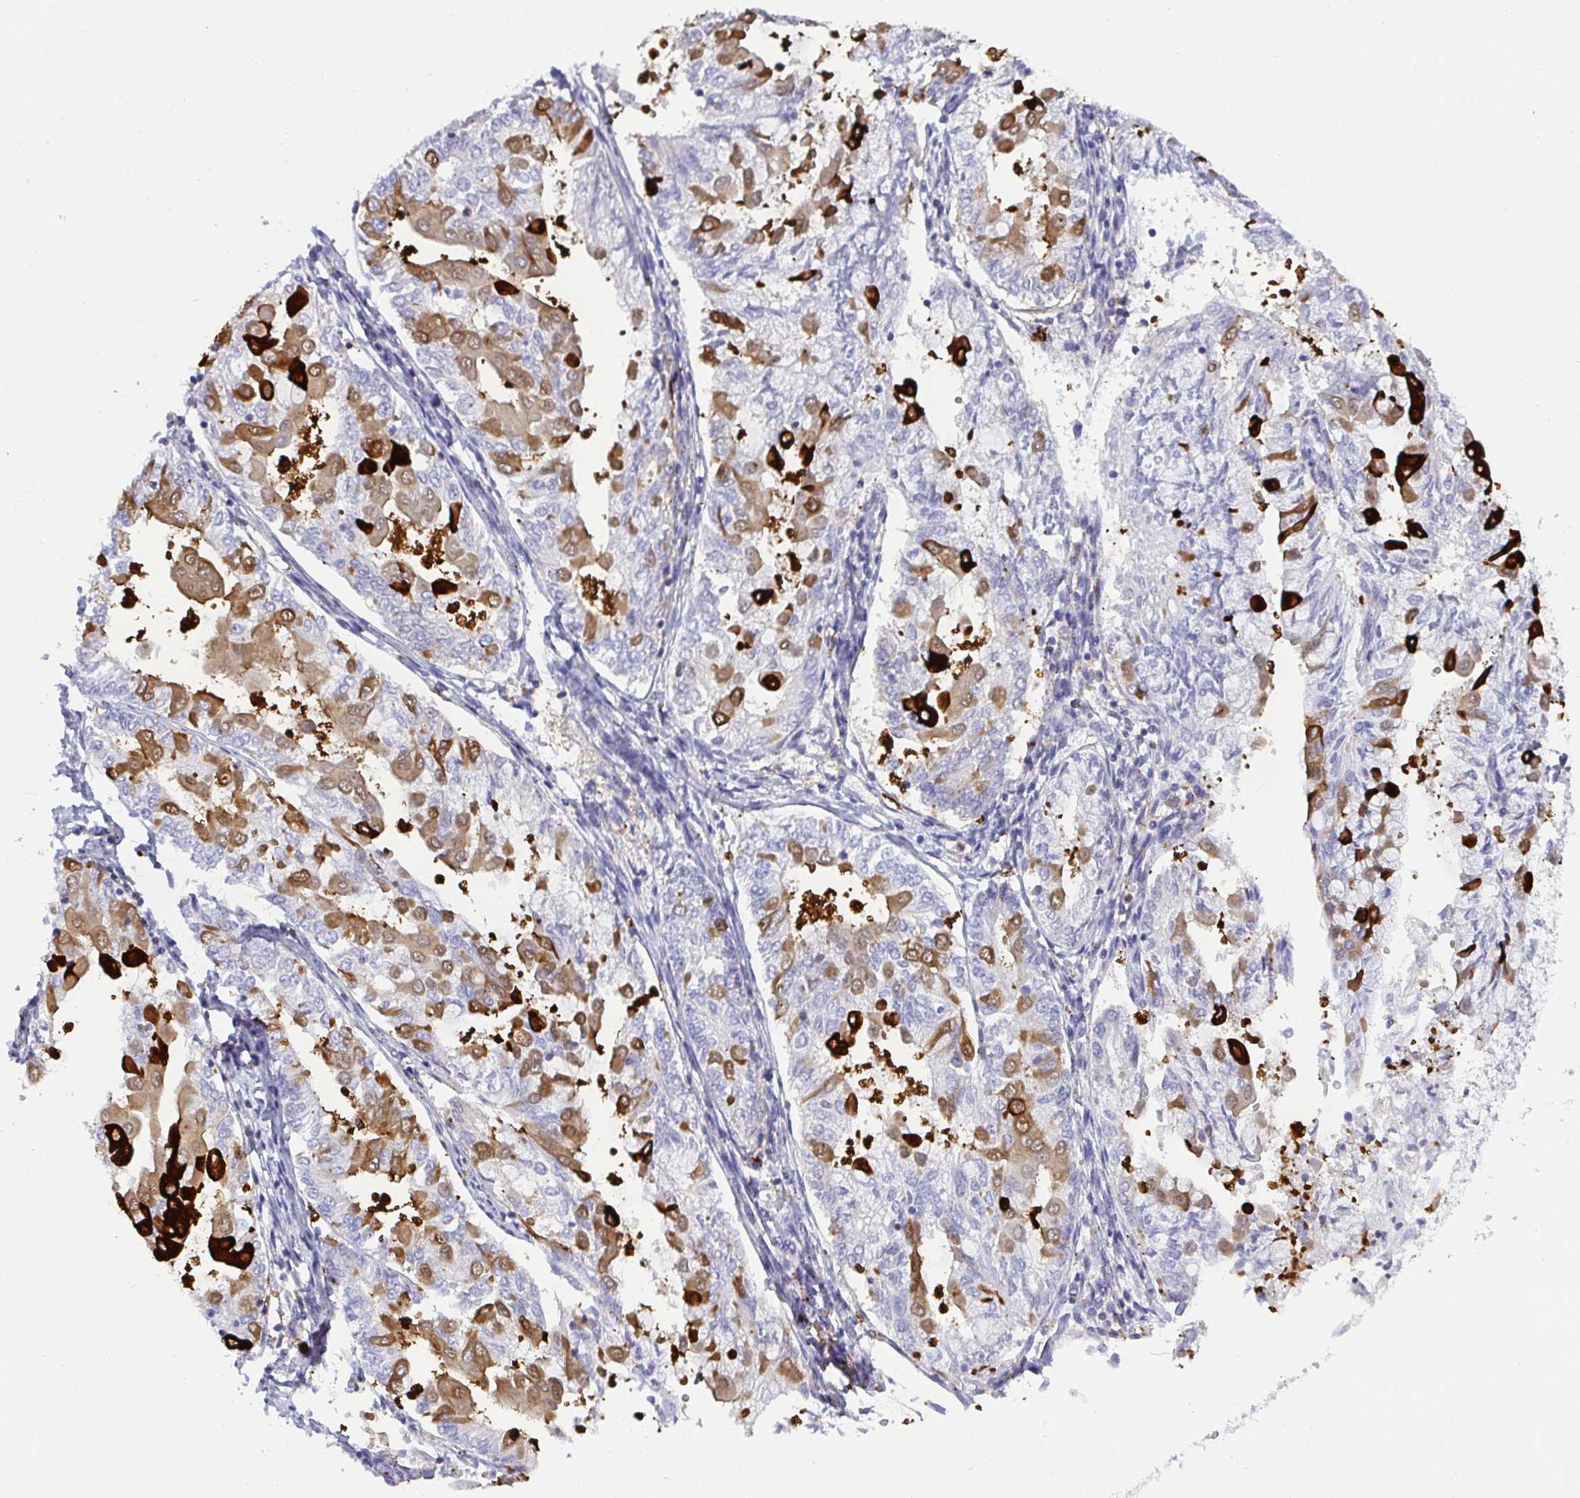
{"staining": {"intensity": "moderate", "quantity": "25%-75%", "location": "cytoplasmic/membranous,nuclear"}, "tissue": "endometrial cancer", "cell_type": "Tumor cells", "image_type": "cancer", "snomed": [{"axis": "morphology", "description": "Adenocarcinoma, NOS"}, {"axis": "topography", "description": "Endometrium"}], "caption": "Immunohistochemistry (IHC) photomicrograph of neoplastic tissue: endometrial cancer stained using immunohistochemistry (IHC) shows medium levels of moderate protein expression localized specifically in the cytoplasmic/membranous and nuclear of tumor cells, appearing as a cytoplasmic/membranous and nuclear brown color.", "gene": "TNFAIP8", "patient": {"sex": "female", "age": 68}}